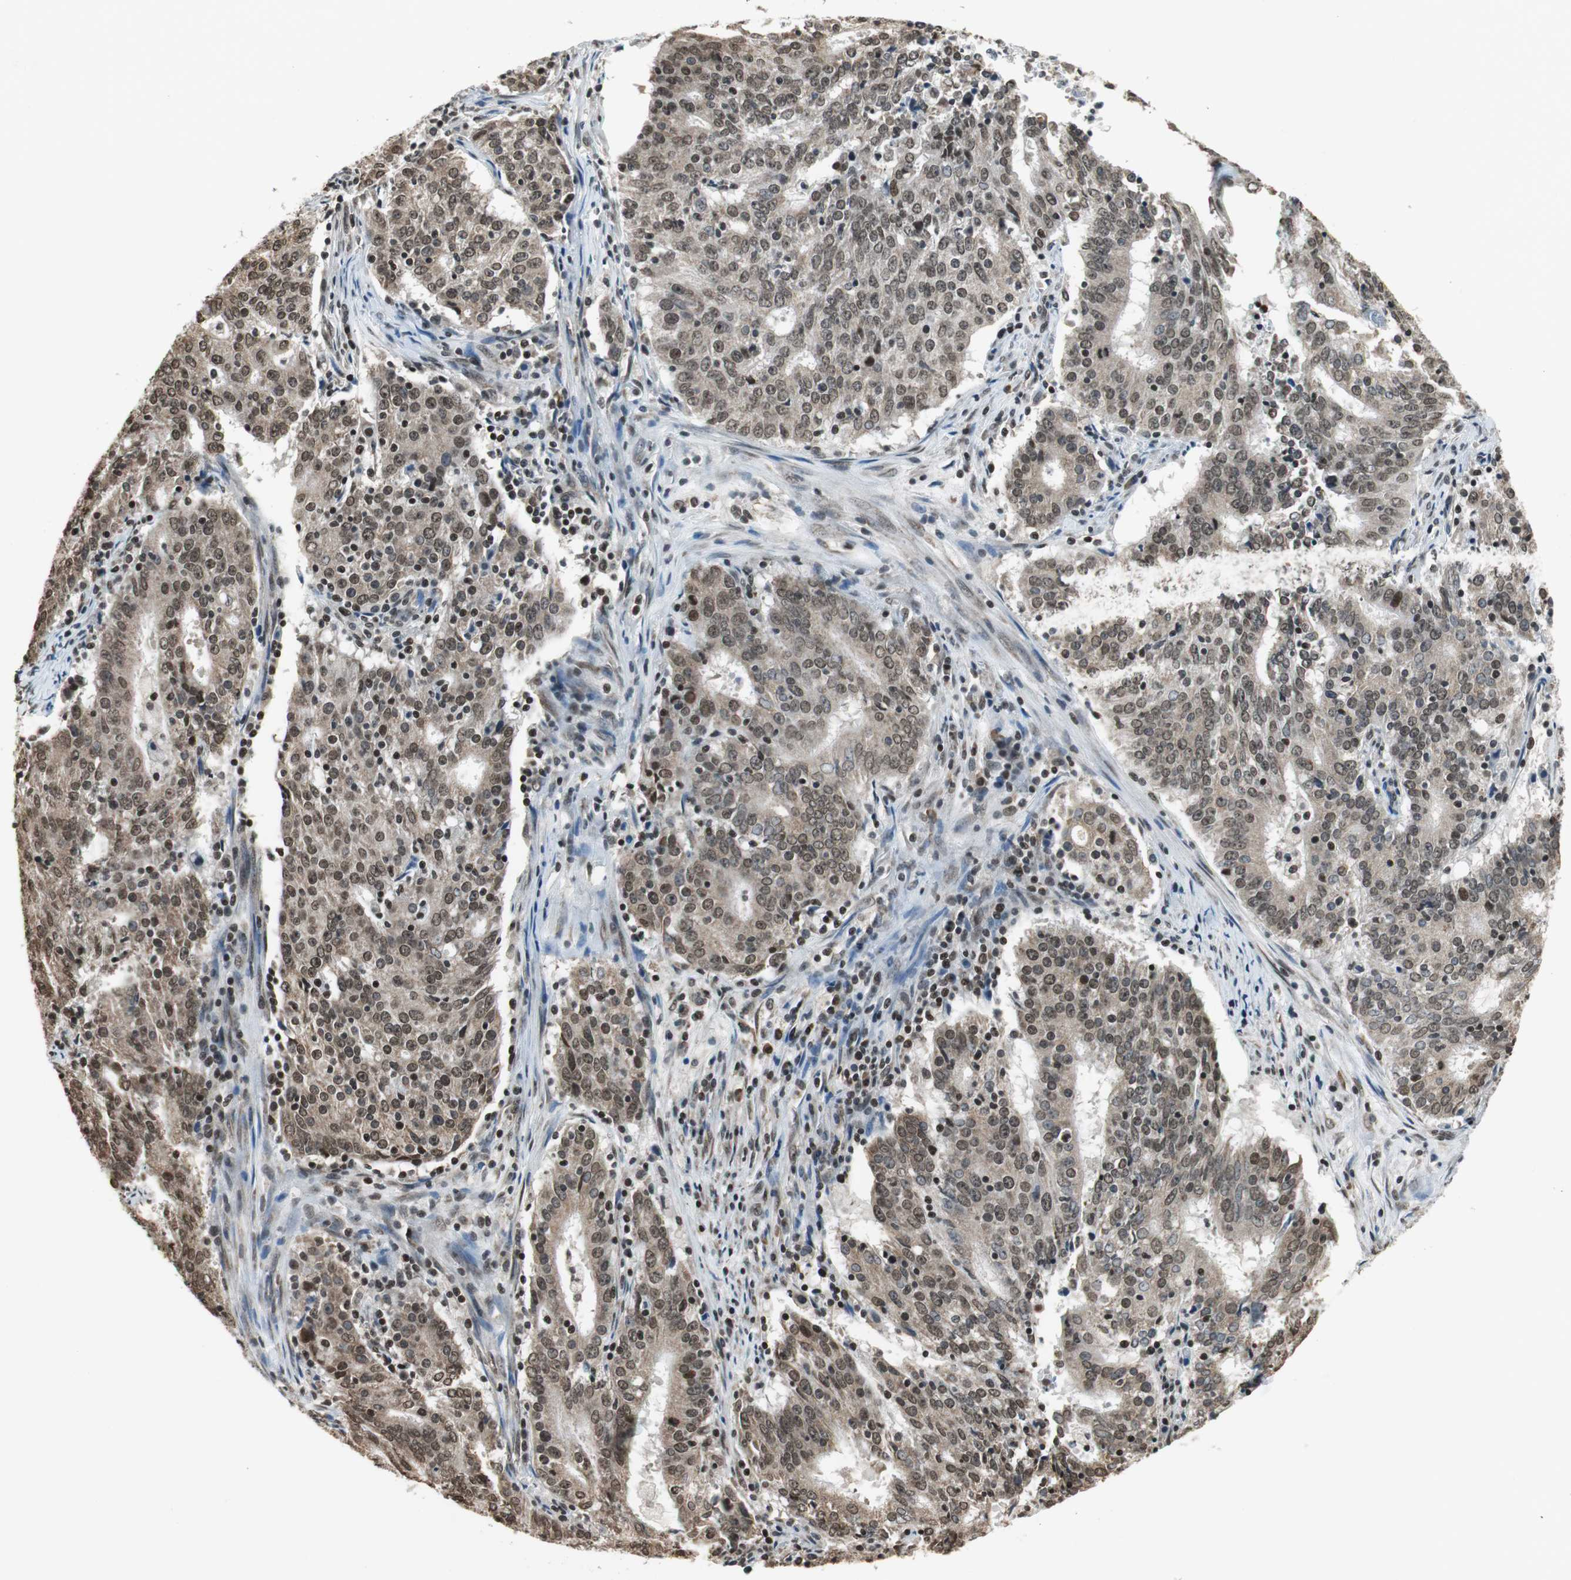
{"staining": {"intensity": "moderate", "quantity": ">75%", "location": "cytoplasmic/membranous,nuclear"}, "tissue": "cervical cancer", "cell_type": "Tumor cells", "image_type": "cancer", "snomed": [{"axis": "morphology", "description": "Adenocarcinoma, NOS"}, {"axis": "topography", "description": "Cervix"}], "caption": "A histopathology image of cervical cancer stained for a protein exhibits moderate cytoplasmic/membranous and nuclear brown staining in tumor cells.", "gene": "REST", "patient": {"sex": "female", "age": 44}}